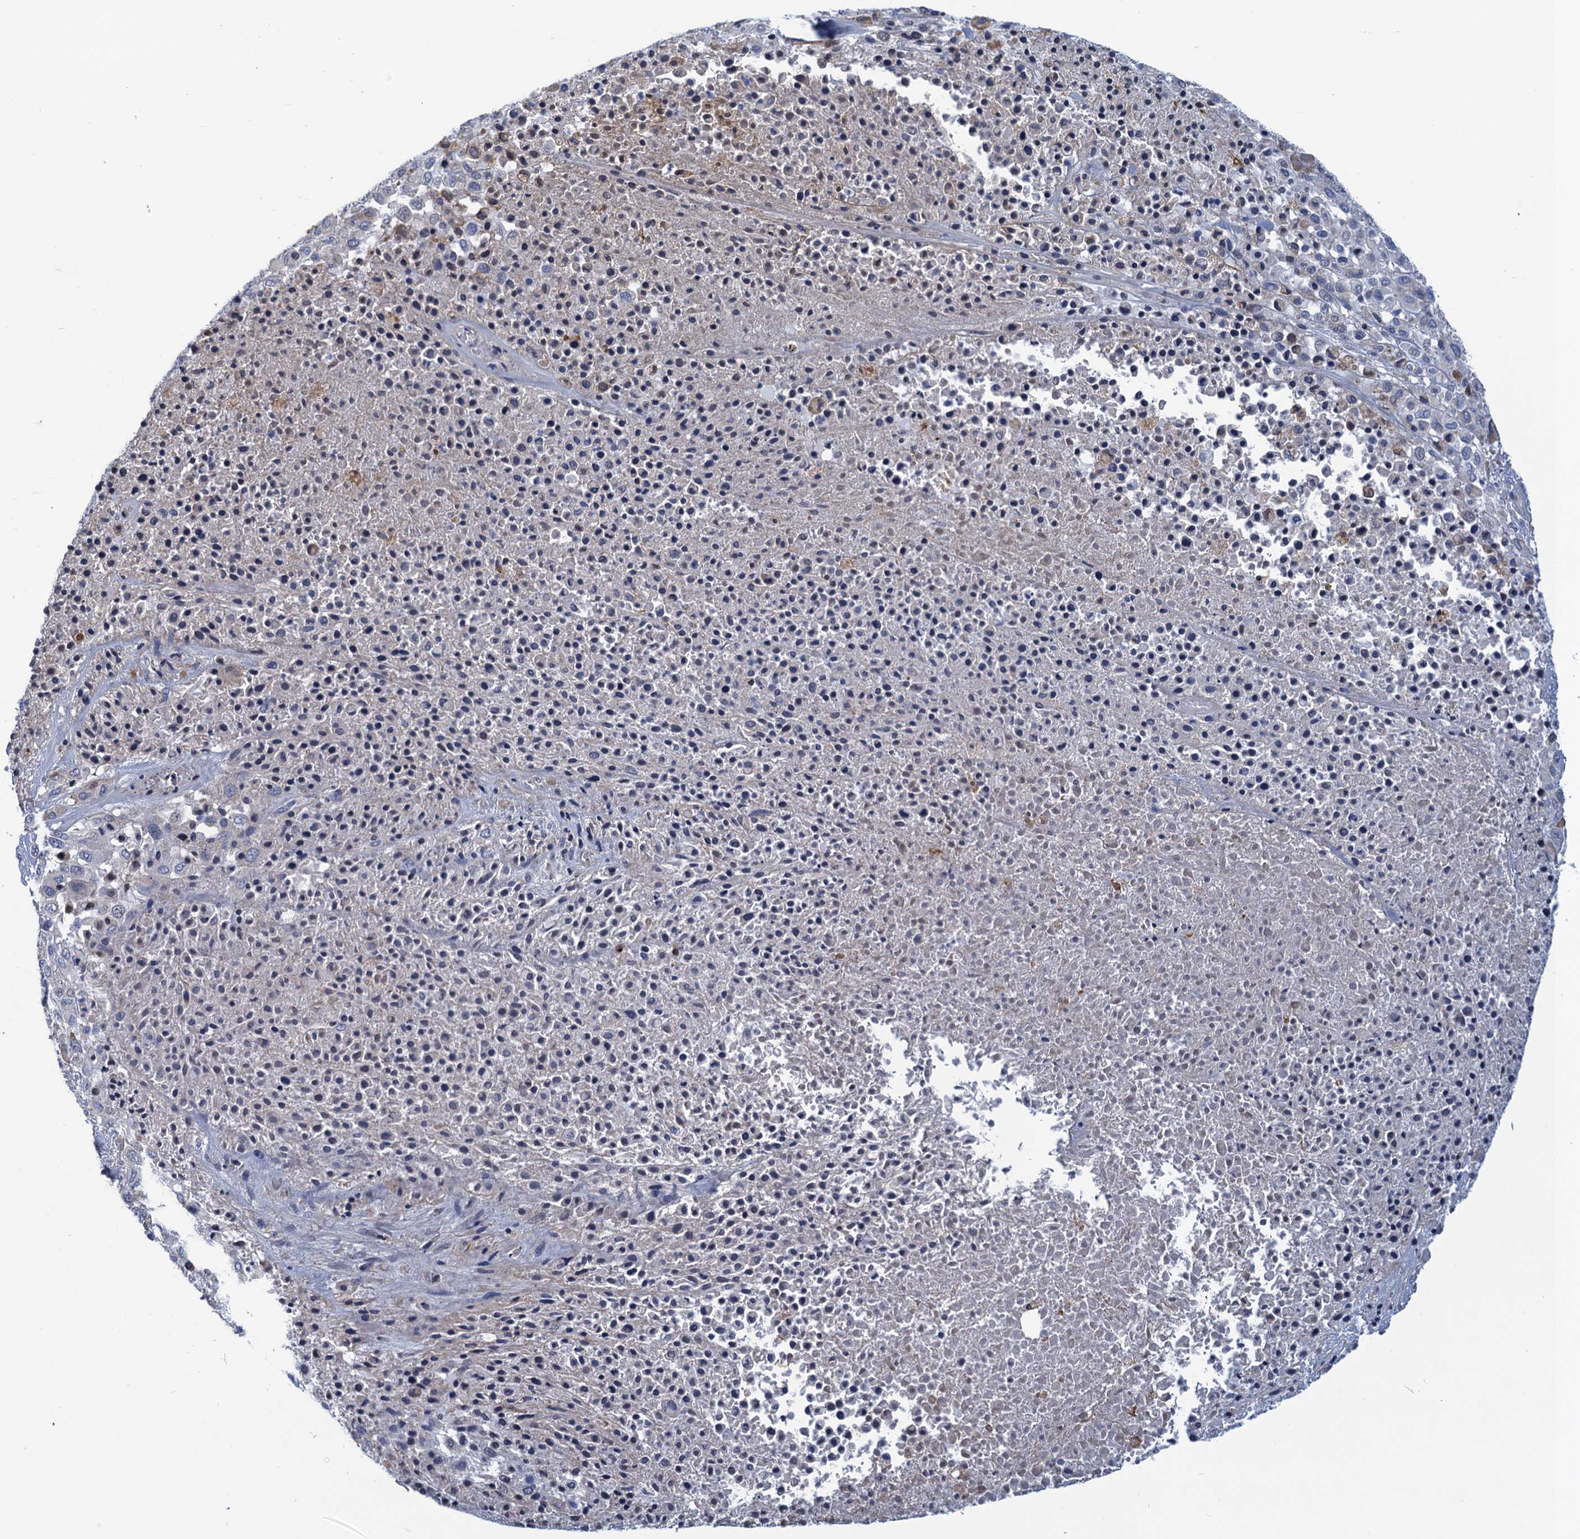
{"staining": {"intensity": "negative", "quantity": "none", "location": "none"}, "tissue": "melanoma", "cell_type": "Tumor cells", "image_type": "cancer", "snomed": [{"axis": "morphology", "description": "Malignant melanoma, Metastatic site"}, {"axis": "topography", "description": "Skin"}], "caption": "Immunohistochemical staining of human malignant melanoma (metastatic site) displays no significant staining in tumor cells. (Stains: DAB immunohistochemistry with hematoxylin counter stain, Microscopy: brightfield microscopy at high magnification).", "gene": "DNHD1", "patient": {"sex": "female", "age": 81}}